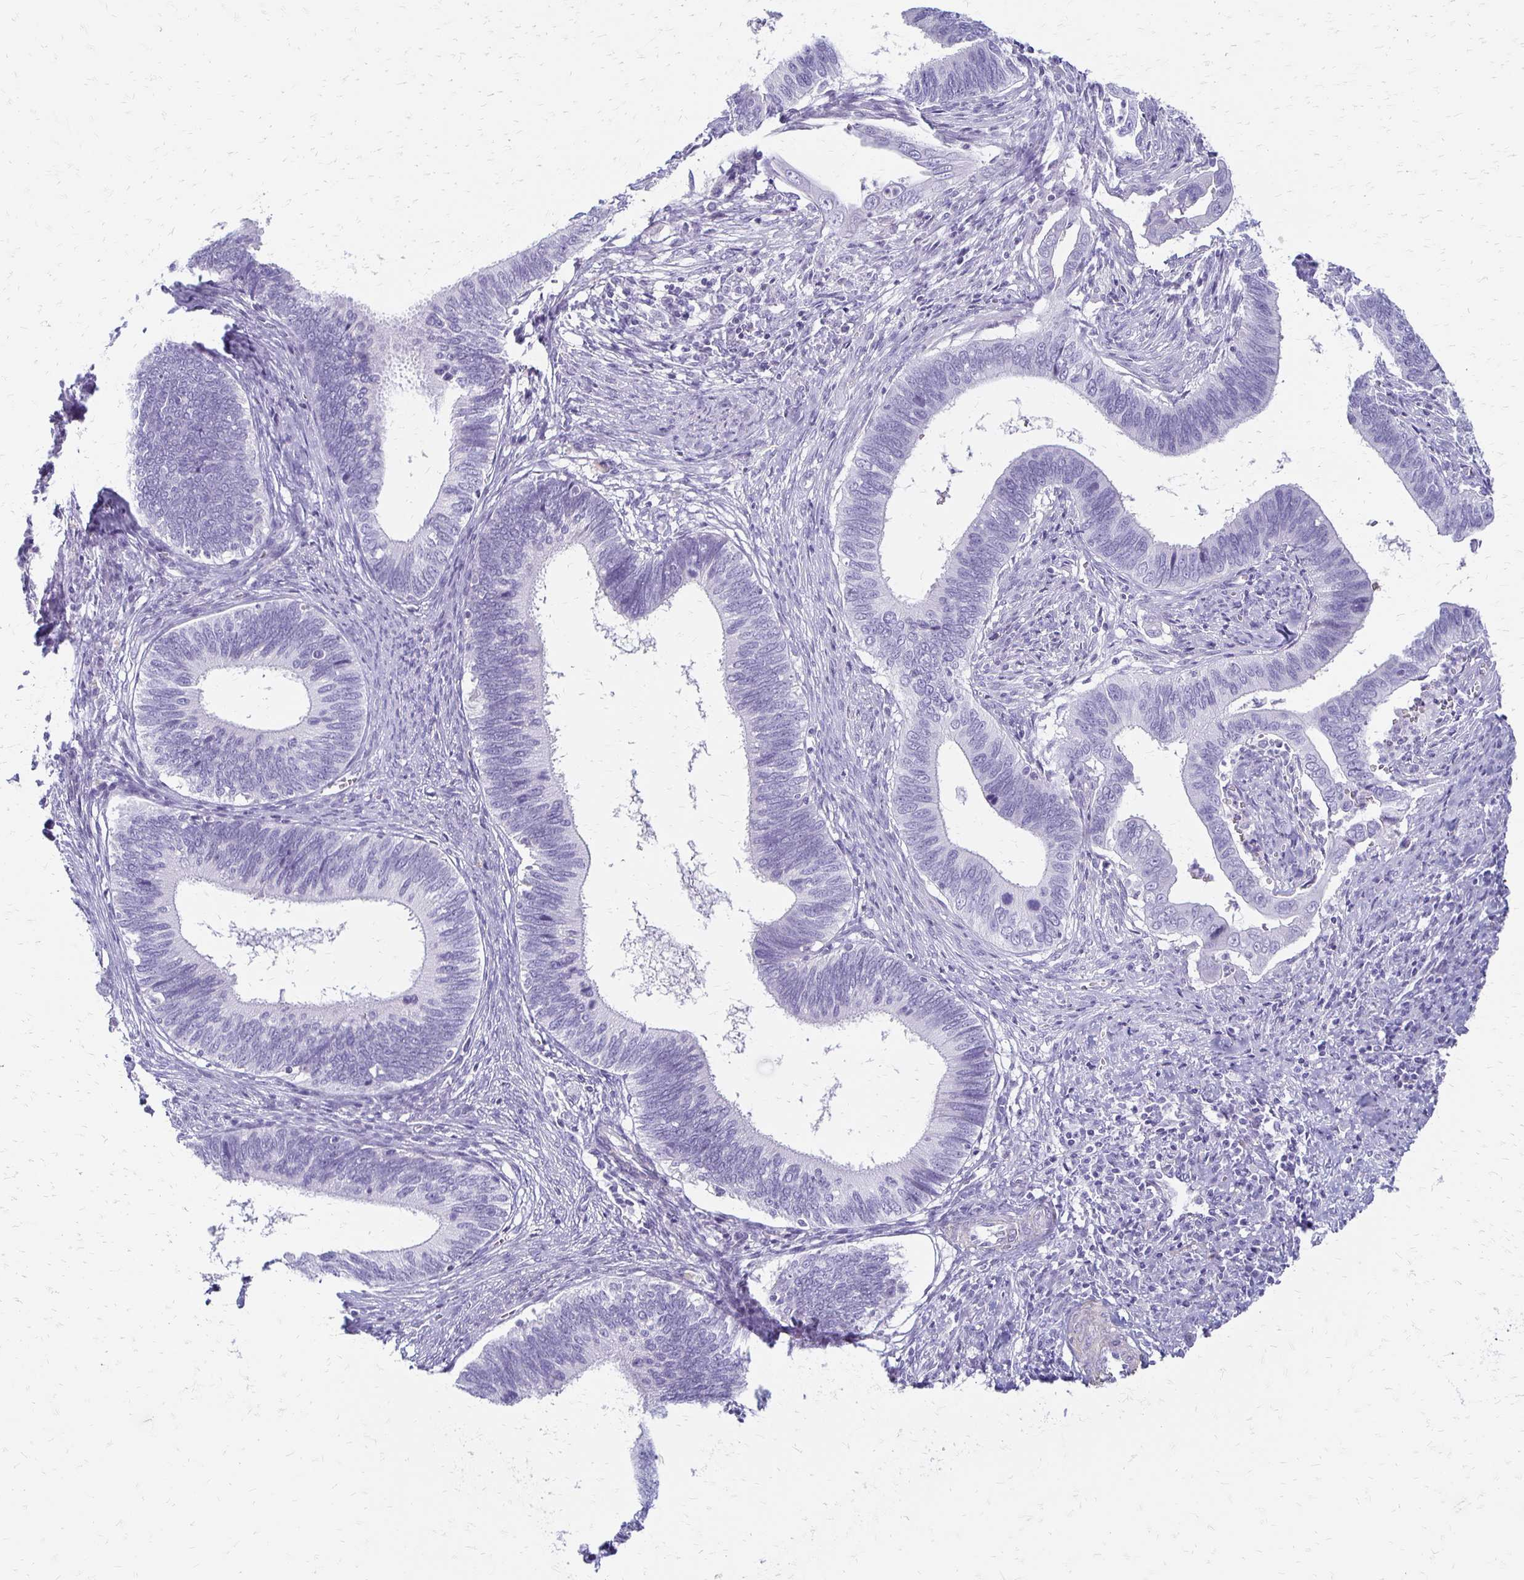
{"staining": {"intensity": "negative", "quantity": "none", "location": "none"}, "tissue": "cervical cancer", "cell_type": "Tumor cells", "image_type": "cancer", "snomed": [{"axis": "morphology", "description": "Adenocarcinoma, NOS"}, {"axis": "topography", "description": "Cervix"}], "caption": "An image of human cervical cancer (adenocarcinoma) is negative for staining in tumor cells. The staining is performed using DAB (3,3'-diaminobenzidine) brown chromogen with nuclei counter-stained in using hematoxylin.", "gene": "IVL", "patient": {"sex": "female", "age": 42}}